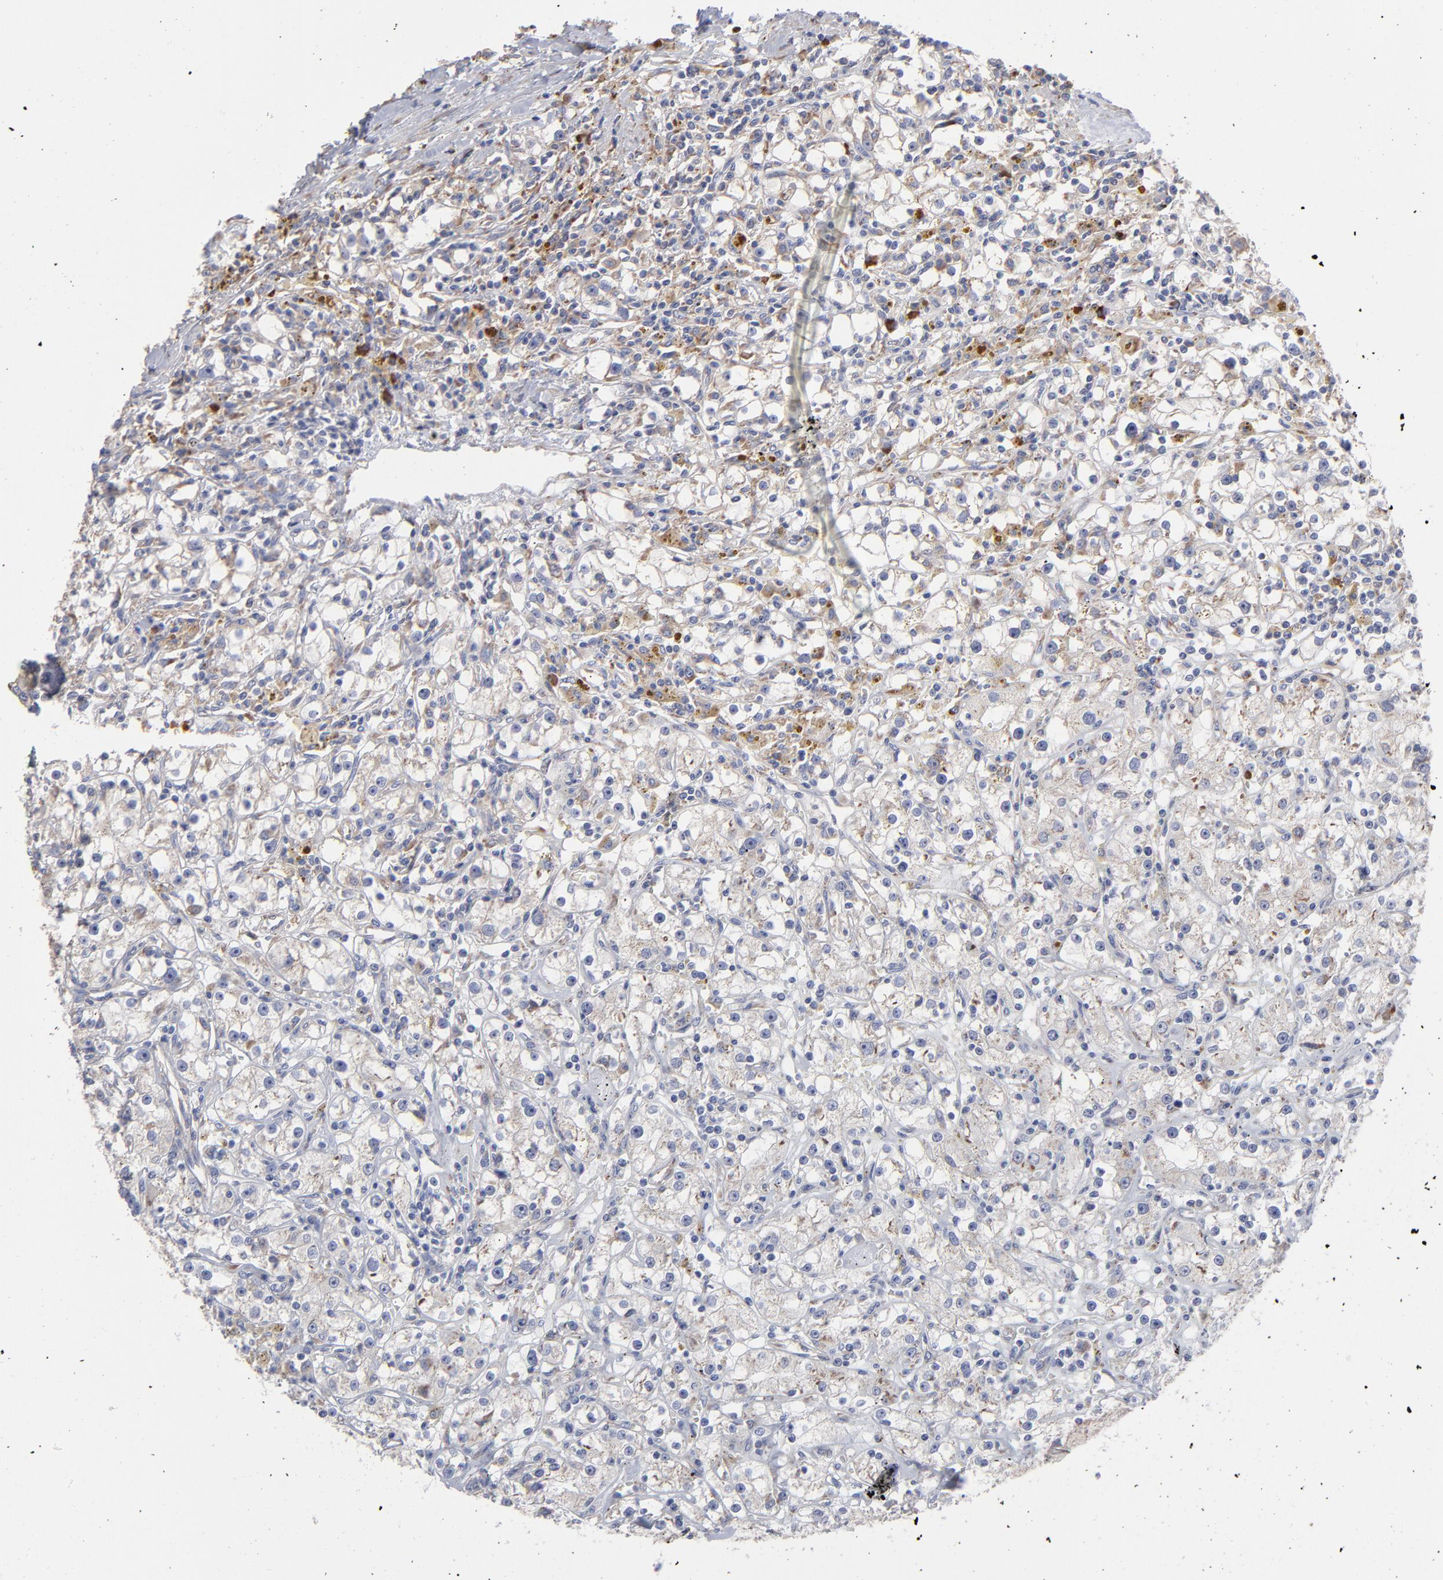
{"staining": {"intensity": "weak", "quantity": "<25%", "location": "cytoplasmic/membranous"}, "tissue": "renal cancer", "cell_type": "Tumor cells", "image_type": "cancer", "snomed": [{"axis": "morphology", "description": "Adenocarcinoma, NOS"}, {"axis": "topography", "description": "Kidney"}], "caption": "This photomicrograph is of renal cancer stained with immunohistochemistry to label a protein in brown with the nuclei are counter-stained blue. There is no positivity in tumor cells. Brightfield microscopy of IHC stained with DAB (3,3'-diaminobenzidine) (brown) and hematoxylin (blue), captured at high magnification.", "gene": "RPL3", "patient": {"sex": "male", "age": 56}}